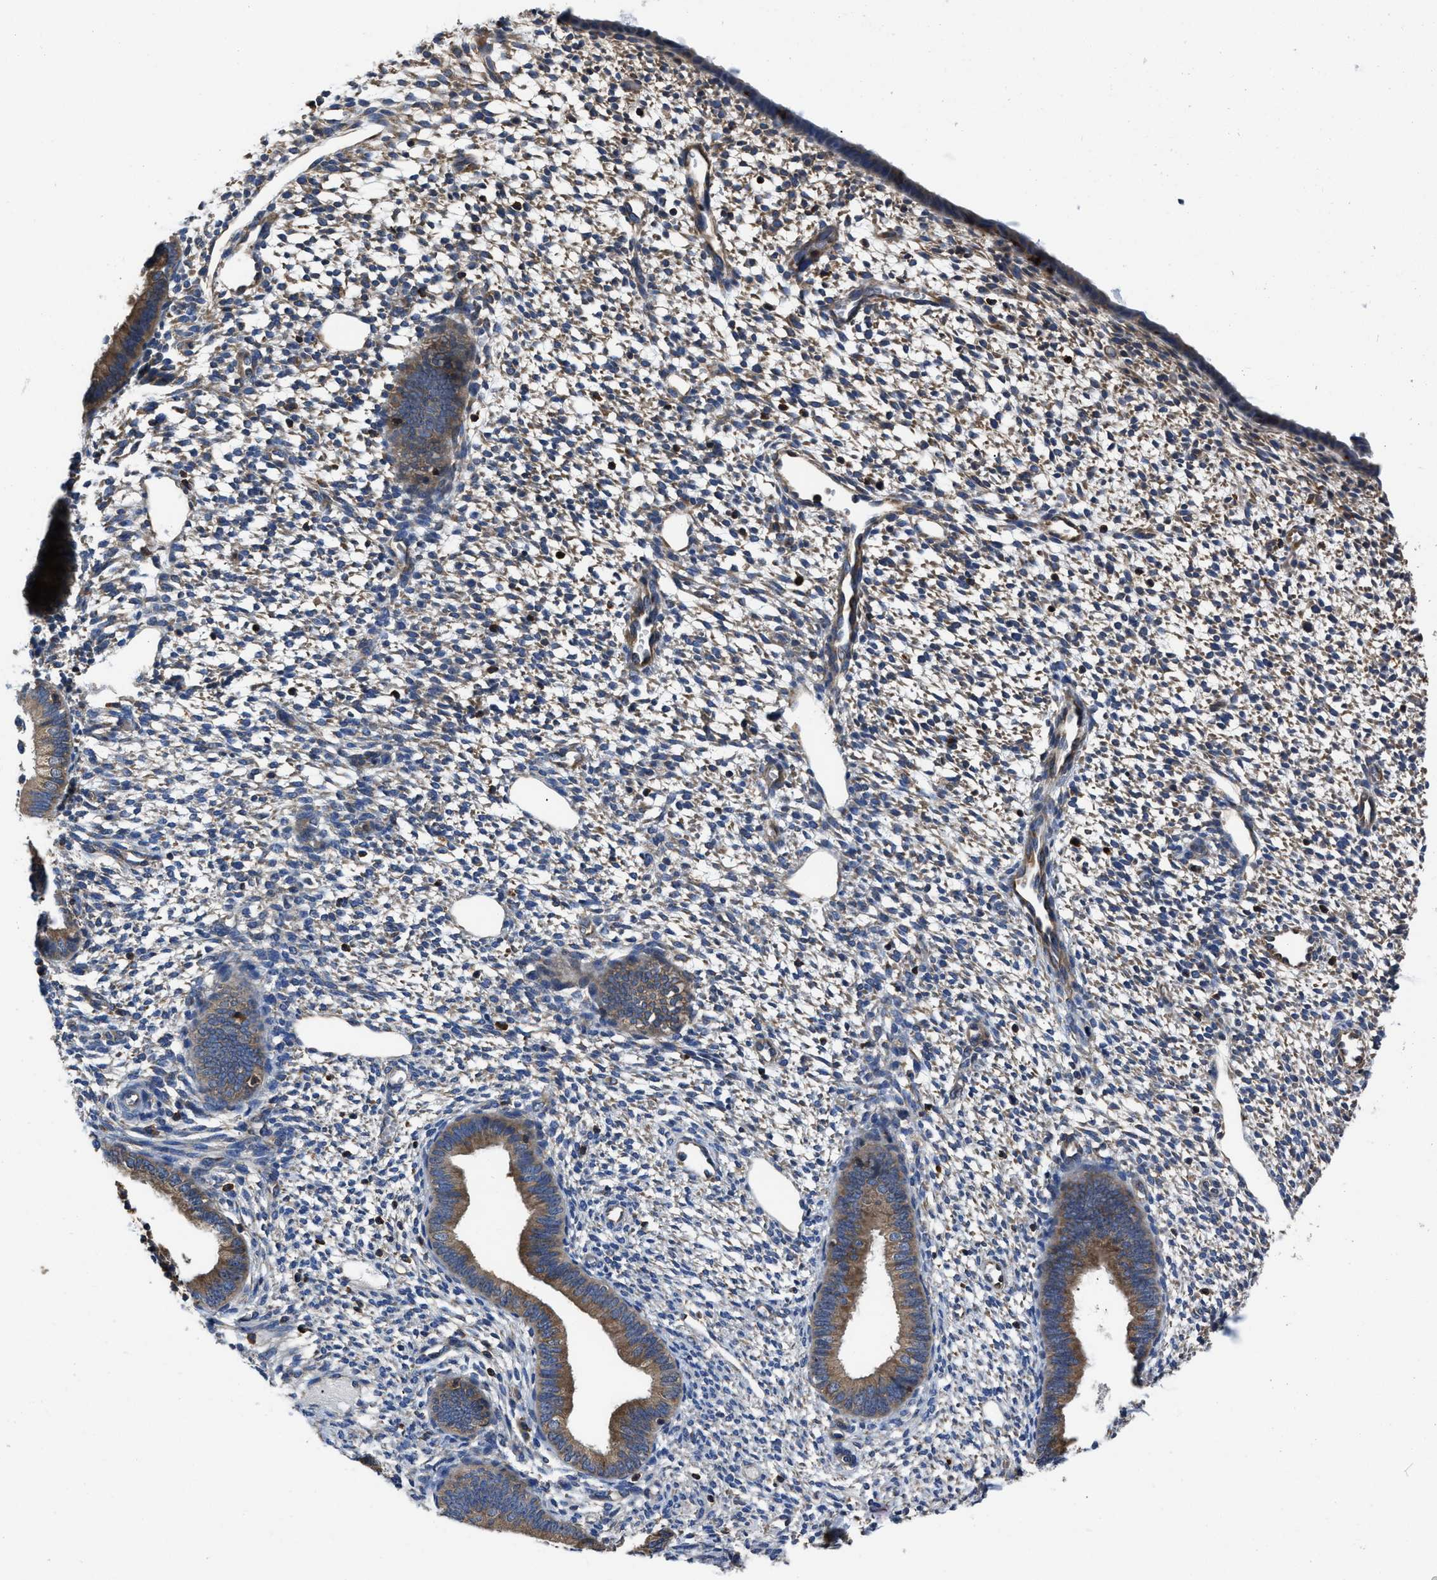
{"staining": {"intensity": "moderate", "quantity": "25%-75%", "location": "cytoplasmic/membranous"}, "tissue": "endometrium", "cell_type": "Cells in endometrial stroma", "image_type": "normal", "snomed": [{"axis": "morphology", "description": "Normal tissue, NOS"}, {"axis": "topography", "description": "Endometrium"}], "caption": "This is a histology image of IHC staining of unremarkable endometrium, which shows moderate expression in the cytoplasmic/membranous of cells in endometrial stroma.", "gene": "YARS1", "patient": {"sex": "female", "age": 46}}